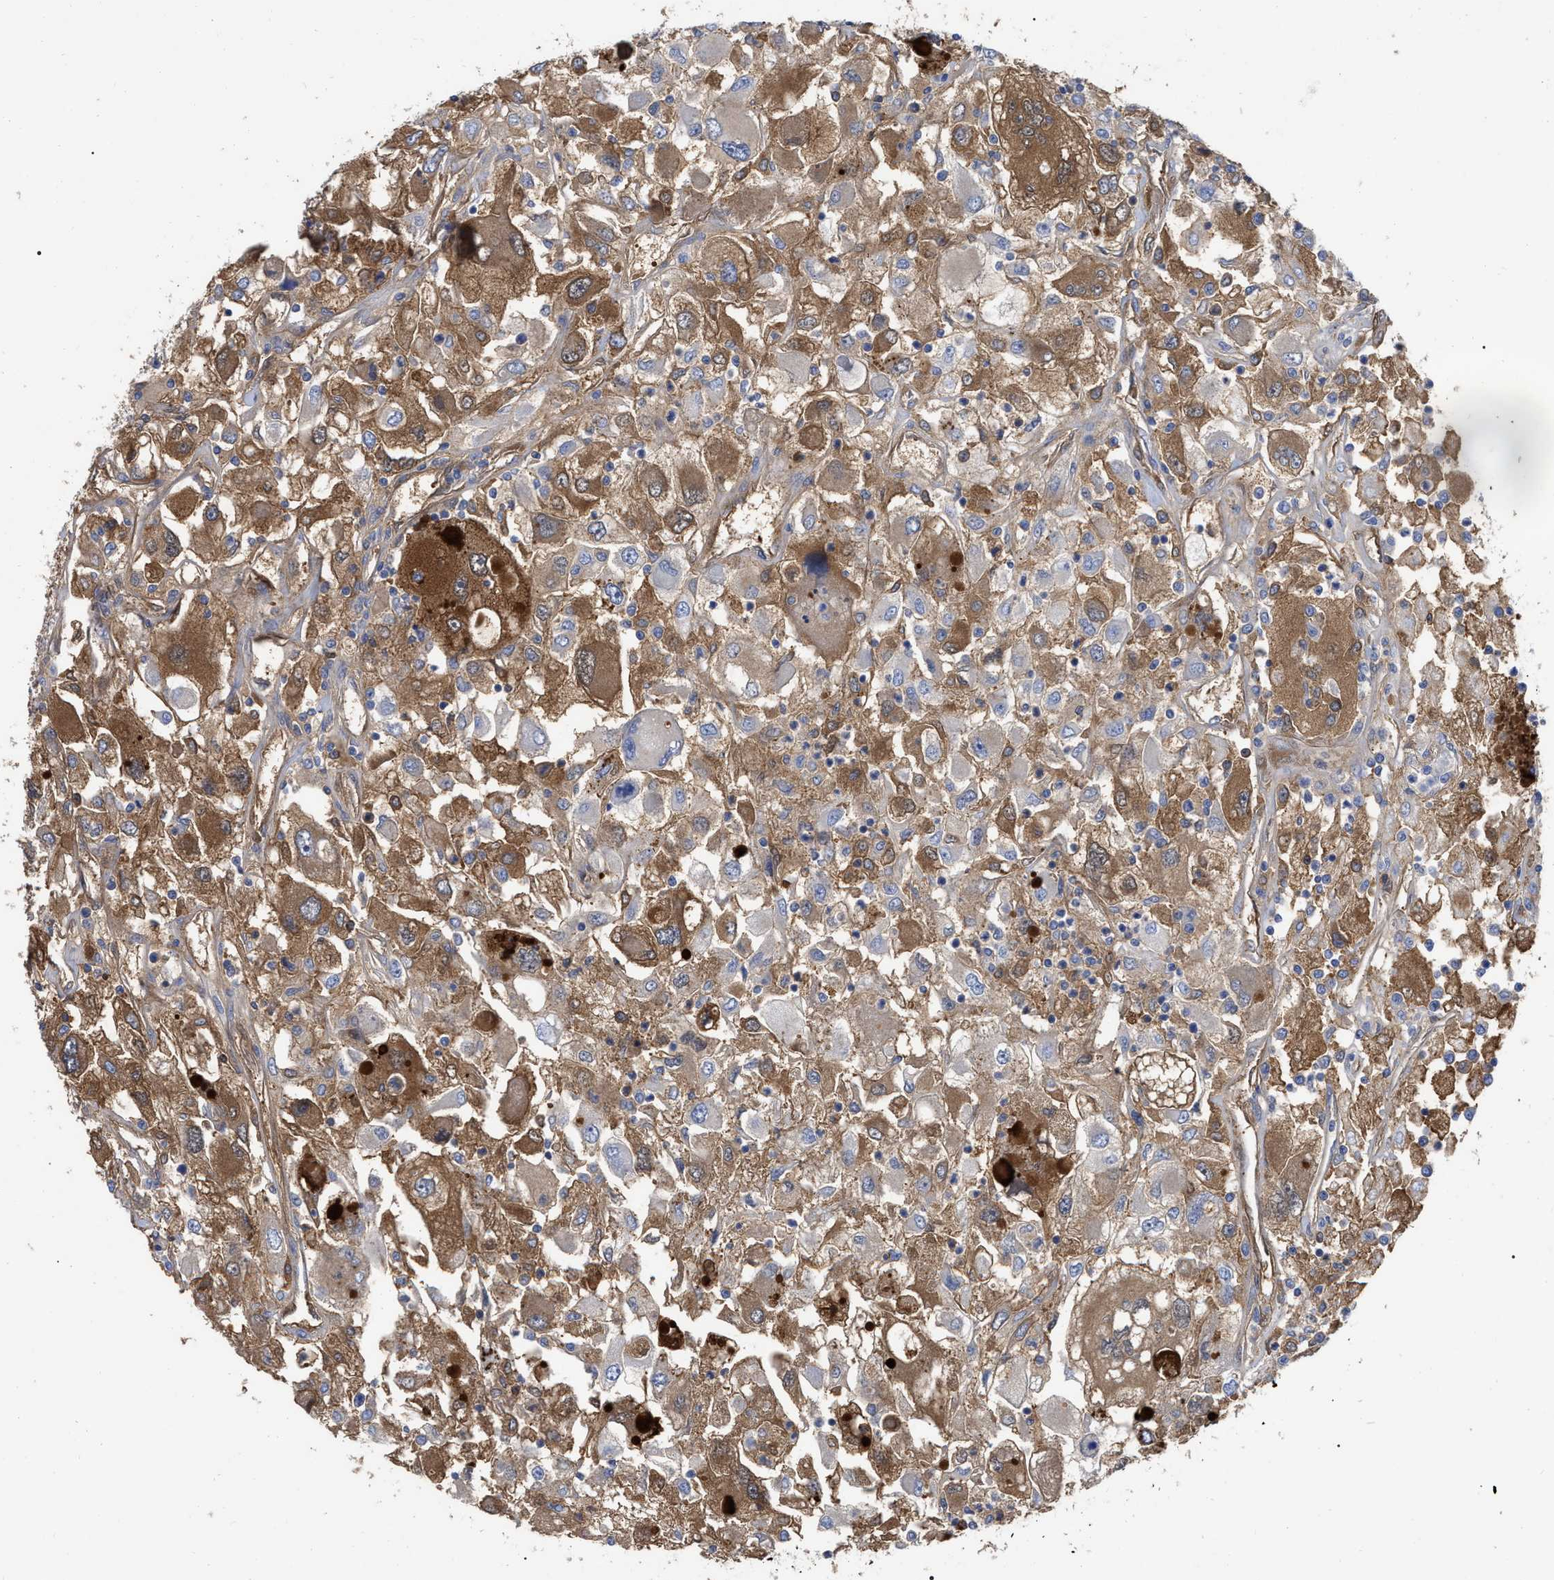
{"staining": {"intensity": "moderate", "quantity": ">75%", "location": "cytoplasmic/membranous"}, "tissue": "renal cancer", "cell_type": "Tumor cells", "image_type": "cancer", "snomed": [{"axis": "morphology", "description": "Adenocarcinoma, NOS"}, {"axis": "topography", "description": "Kidney"}], "caption": "Immunohistochemical staining of renal cancer (adenocarcinoma) shows medium levels of moderate cytoplasmic/membranous expression in approximately >75% of tumor cells.", "gene": "IGHV5-51", "patient": {"sex": "female", "age": 52}}